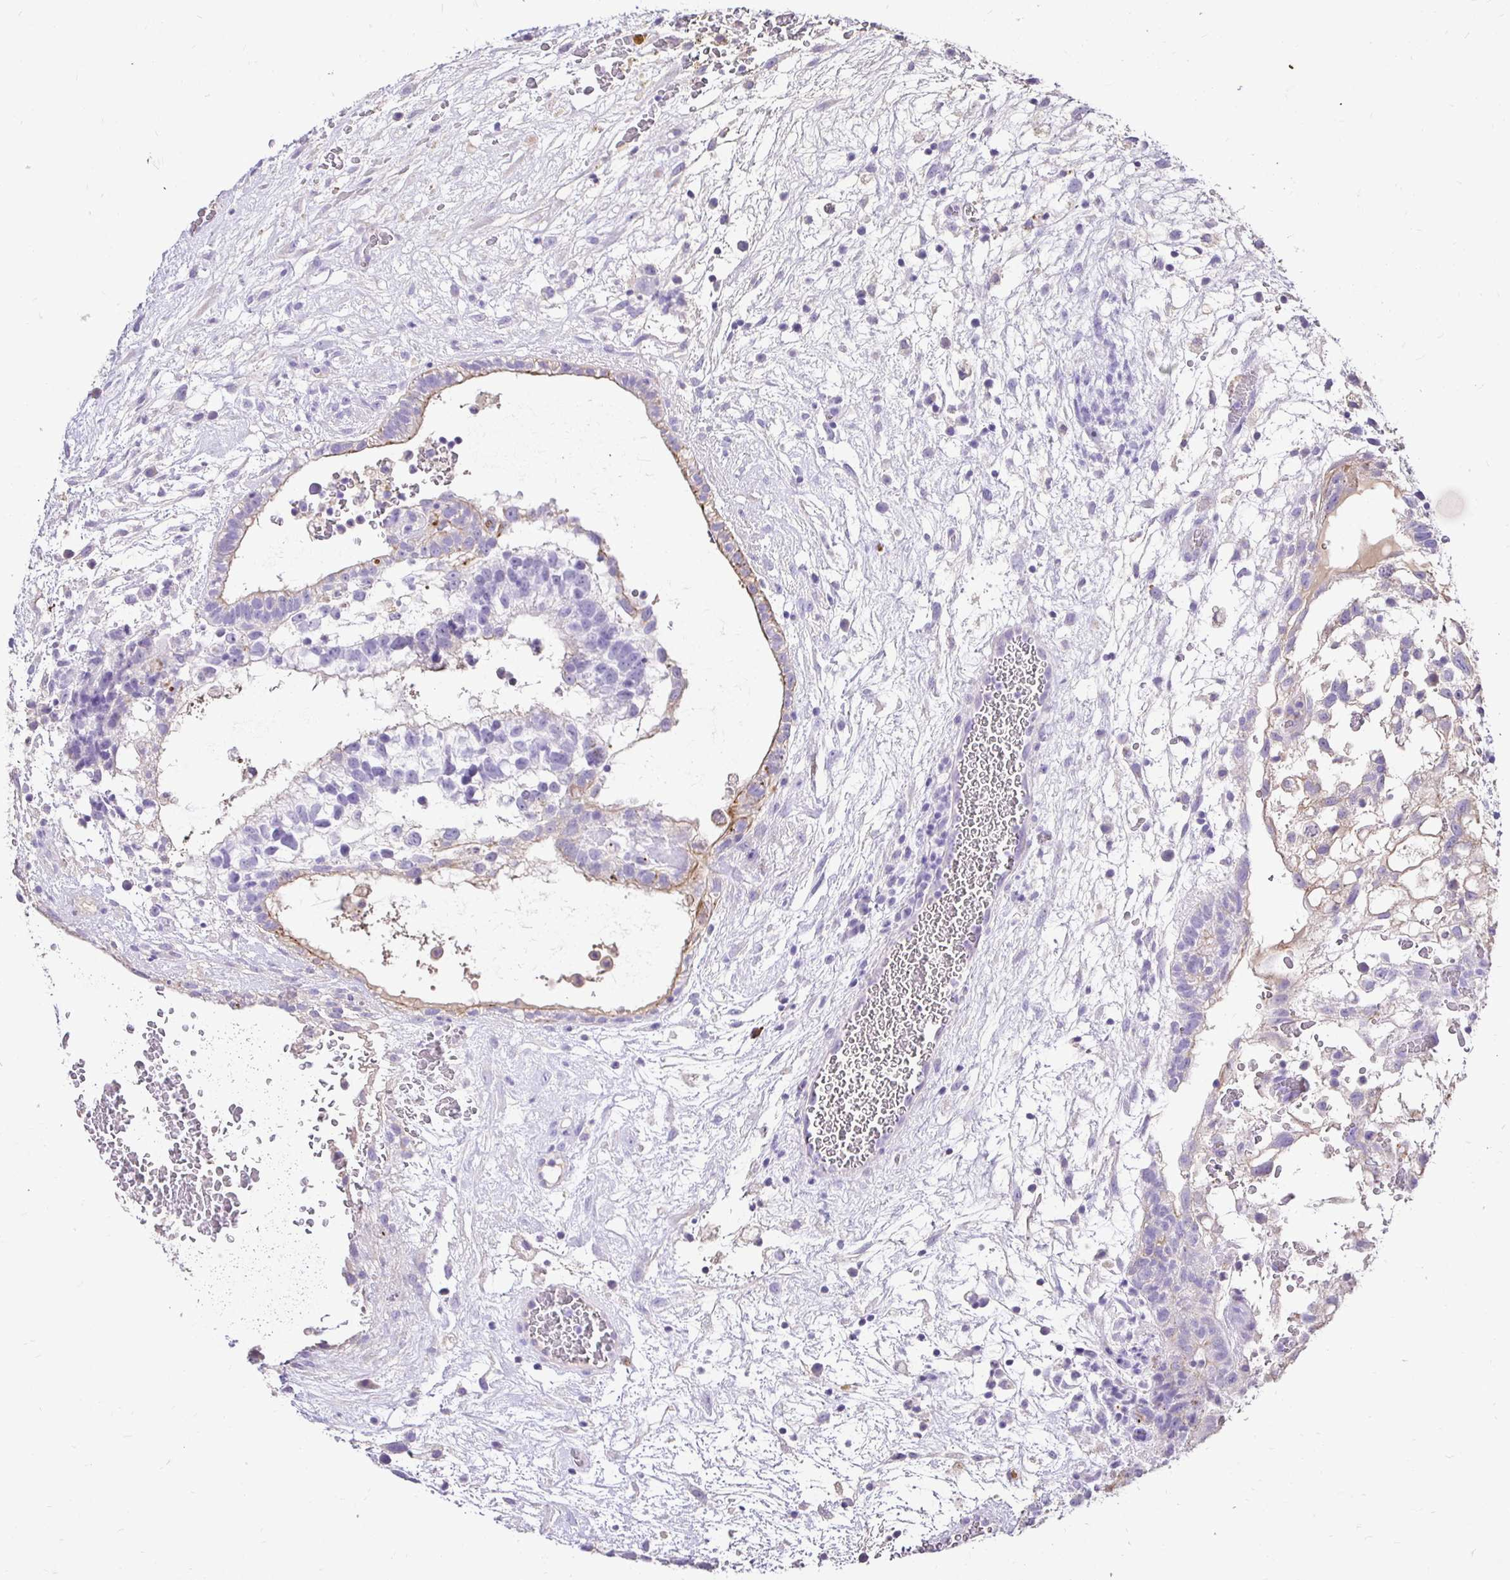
{"staining": {"intensity": "negative", "quantity": "none", "location": "none"}, "tissue": "testis cancer", "cell_type": "Tumor cells", "image_type": "cancer", "snomed": [{"axis": "morphology", "description": "Normal tissue, NOS"}, {"axis": "morphology", "description": "Carcinoma, Embryonal, NOS"}, {"axis": "topography", "description": "Testis"}], "caption": "High power microscopy image of an immunohistochemistry (IHC) image of embryonal carcinoma (testis), revealing no significant staining in tumor cells. The staining was performed using DAB (3,3'-diaminobenzidine) to visualize the protein expression in brown, while the nuclei were stained in blue with hematoxylin (Magnification: 20x).", "gene": "TAF1D", "patient": {"sex": "male", "age": 32}}